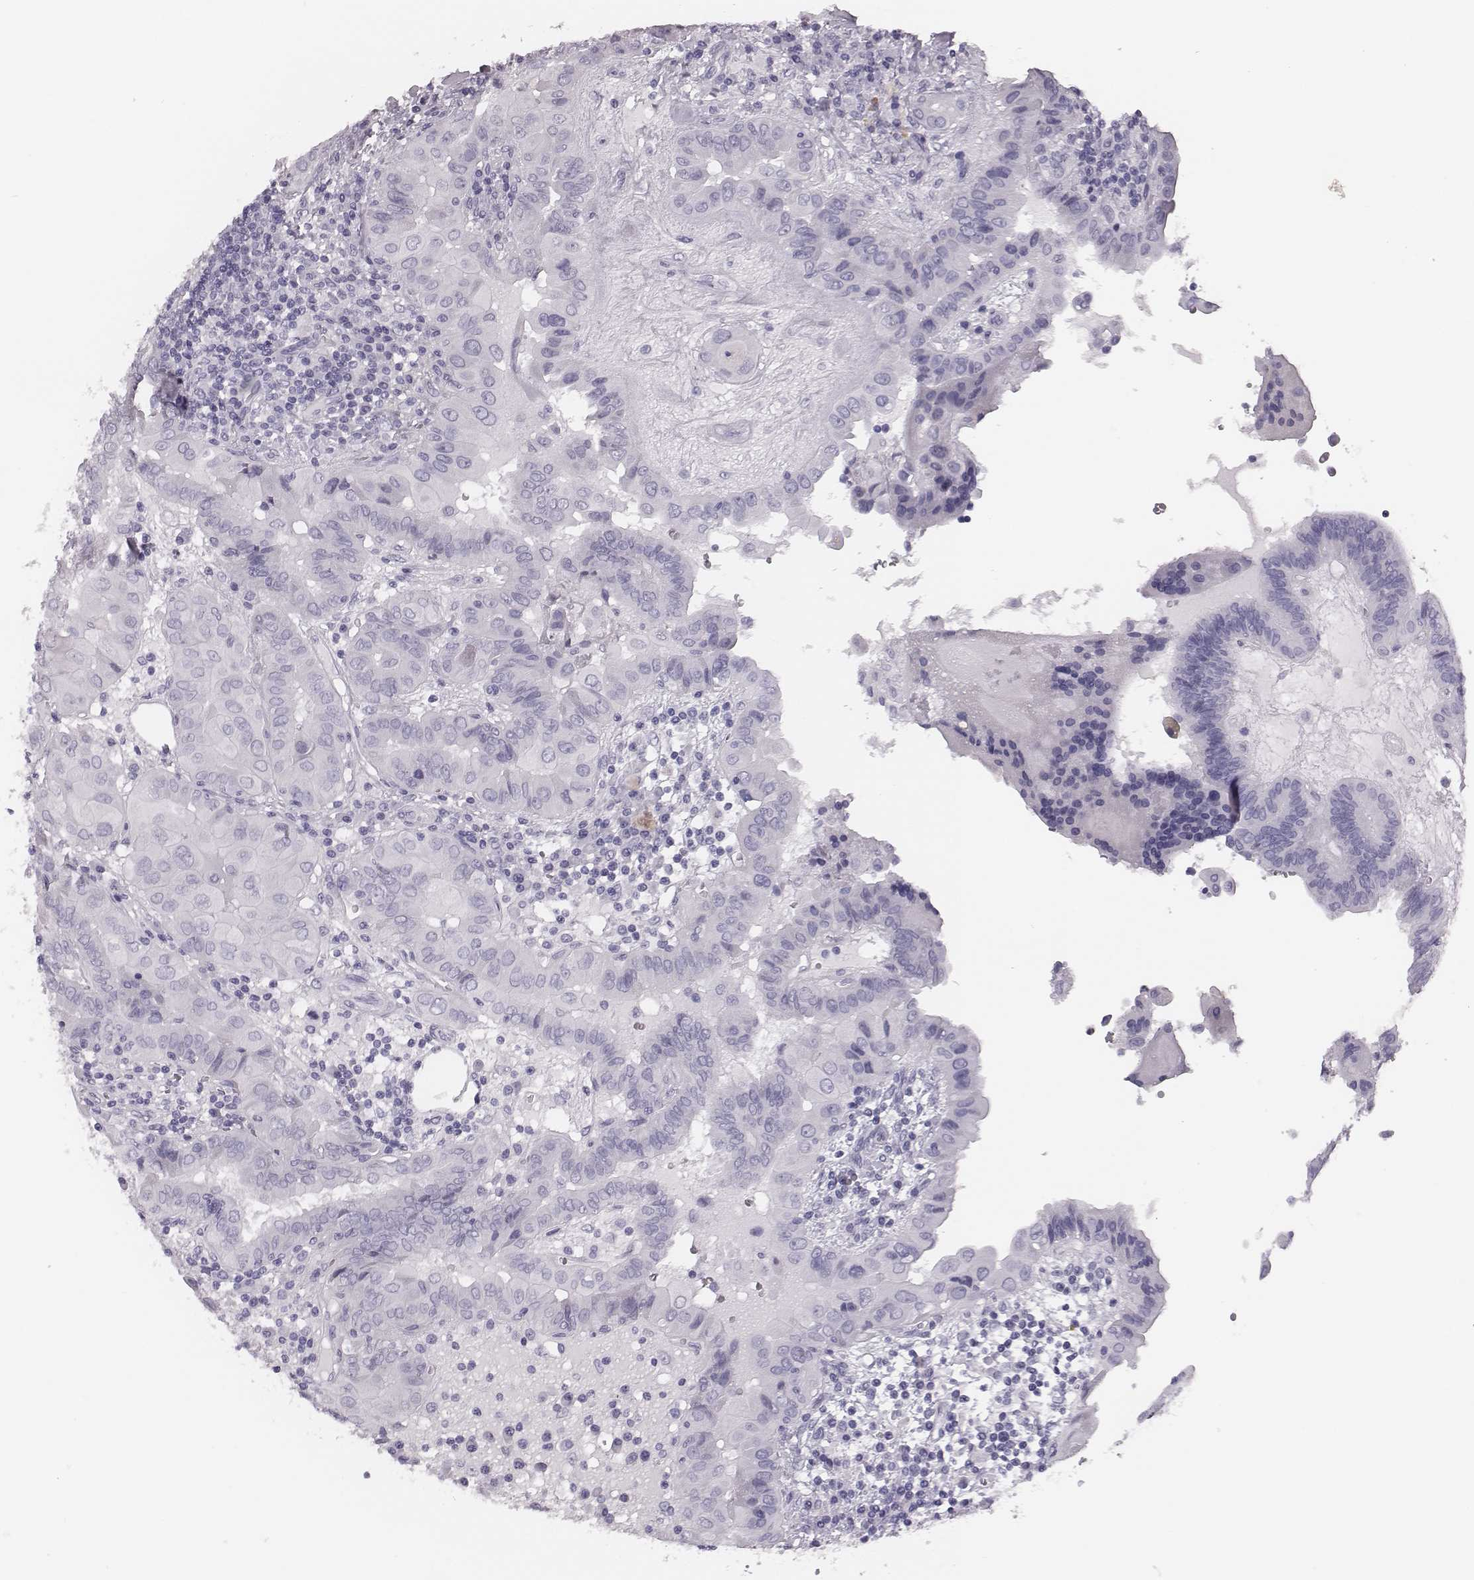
{"staining": {"intensity": "negative", "quantity": "none", "location": "none"}, "tissue": "thyroid cancer", "cell_type": "Tumor cells", "image_type": "cancer", "snomed": [{"axis": "morphology", "description": "Papillary adenocarcinoma, NOS"}, {"axis": "topography", "description": "Thyroid gland"}], "caption": "This is a photomicrograph of immunohistochemistry staining of thyroid cancer (papillary adenocarcinoma), which shows no staining in tumor cells.", "gene": "CSH1", "patient": {"sex": "female", "age": 37}}